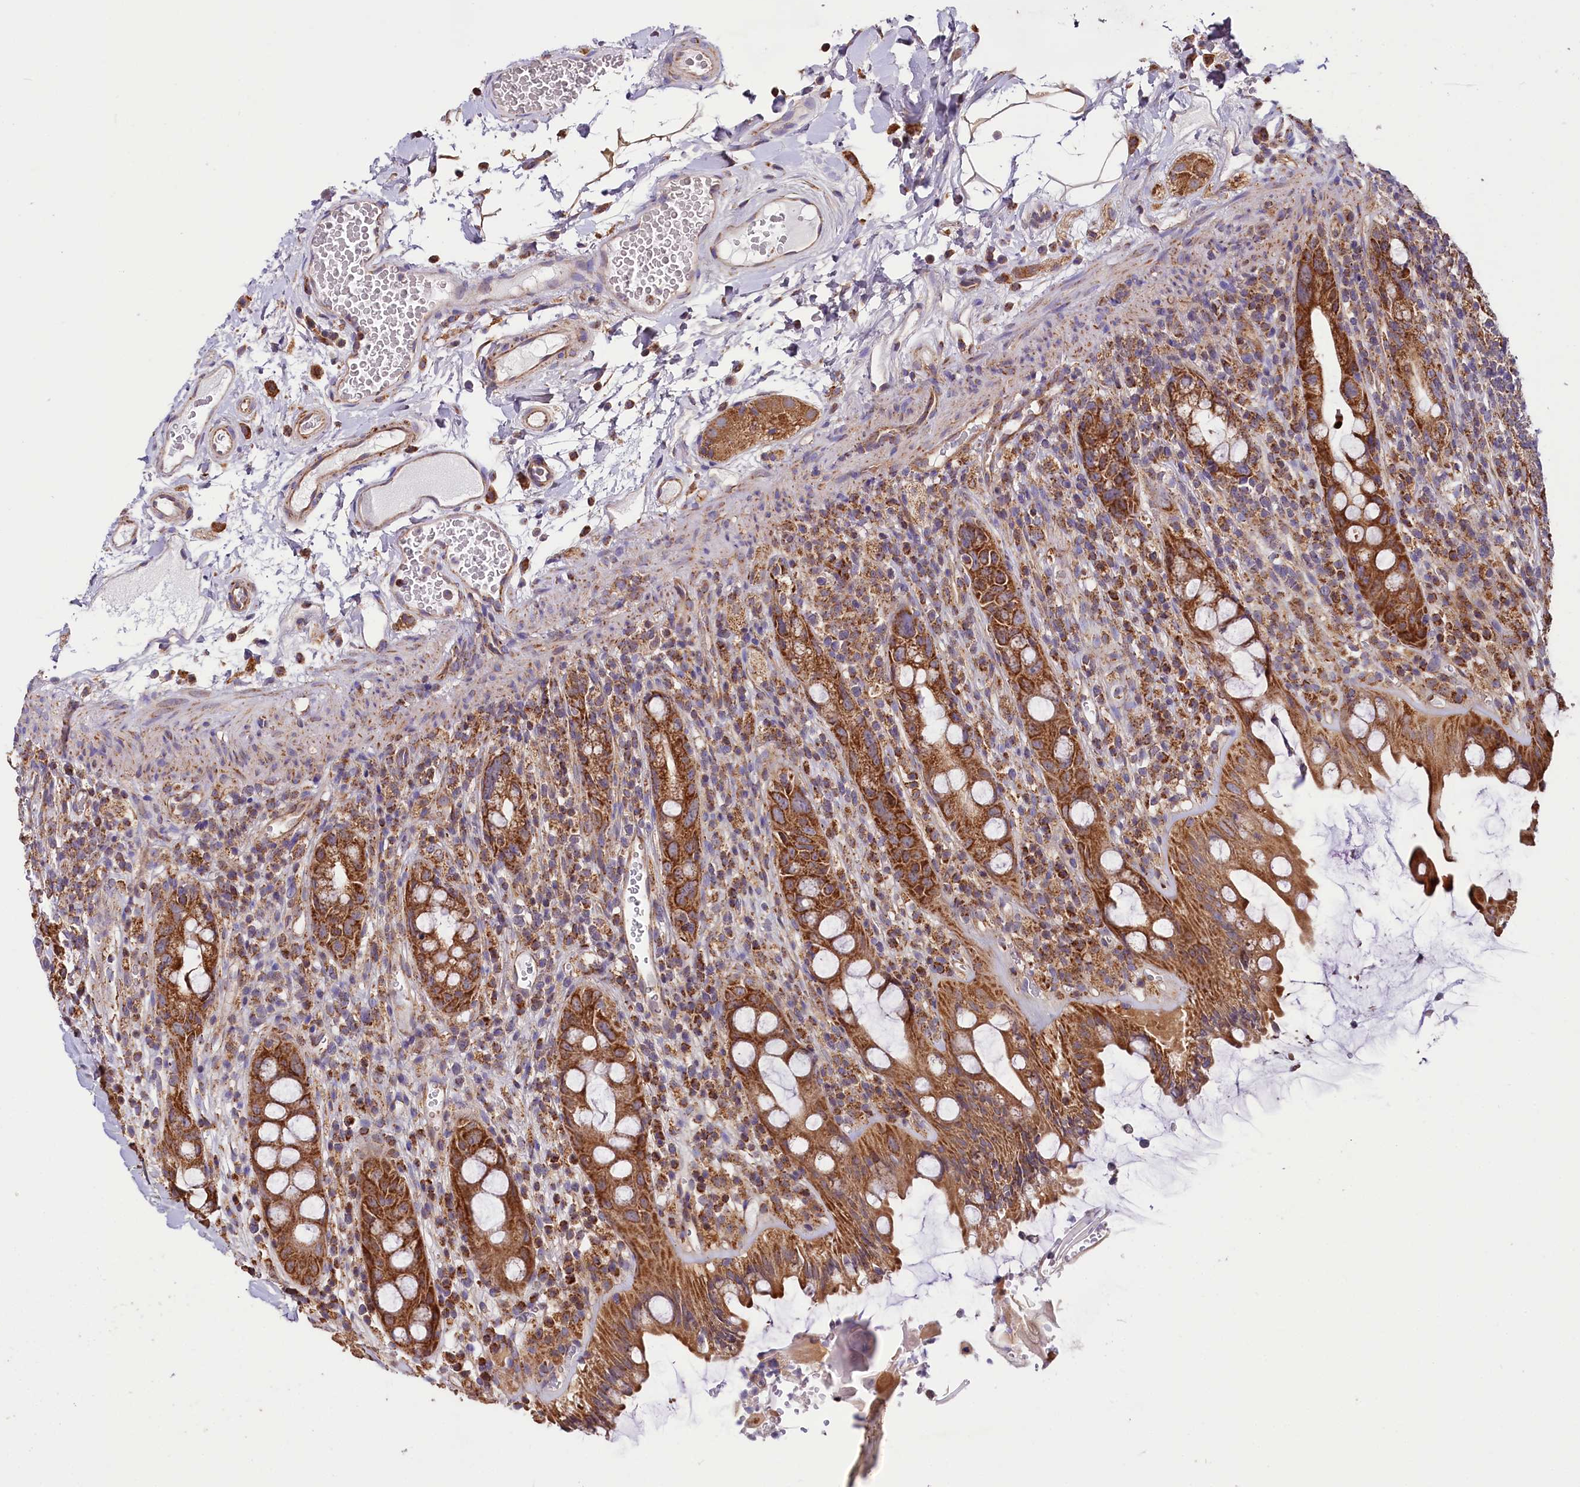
{"staining": {"intensity": "strong", "quantity": ">75%", "location": "cytoplasmic/membranous"}, "tissue": "rectum", "cell_type": "Glandular cells", "image_type": "normal", "snomed": [{"axis": "morphology", "description": "Normal tissue, NOS"}, {"axis": "topography", "description": "Rectum"}], "caption": "A high amount of strong cytoplasmic/membranous expression is appreciated in about >75% of glandular cells in unremarkable rectum. The protein is stained brown, and the nuclei are stained in blue (DAB IHC with brightfield microscopy, high magnification).", "gene": "NUDT15", "patient": {"sex": "female", "age": 57}}